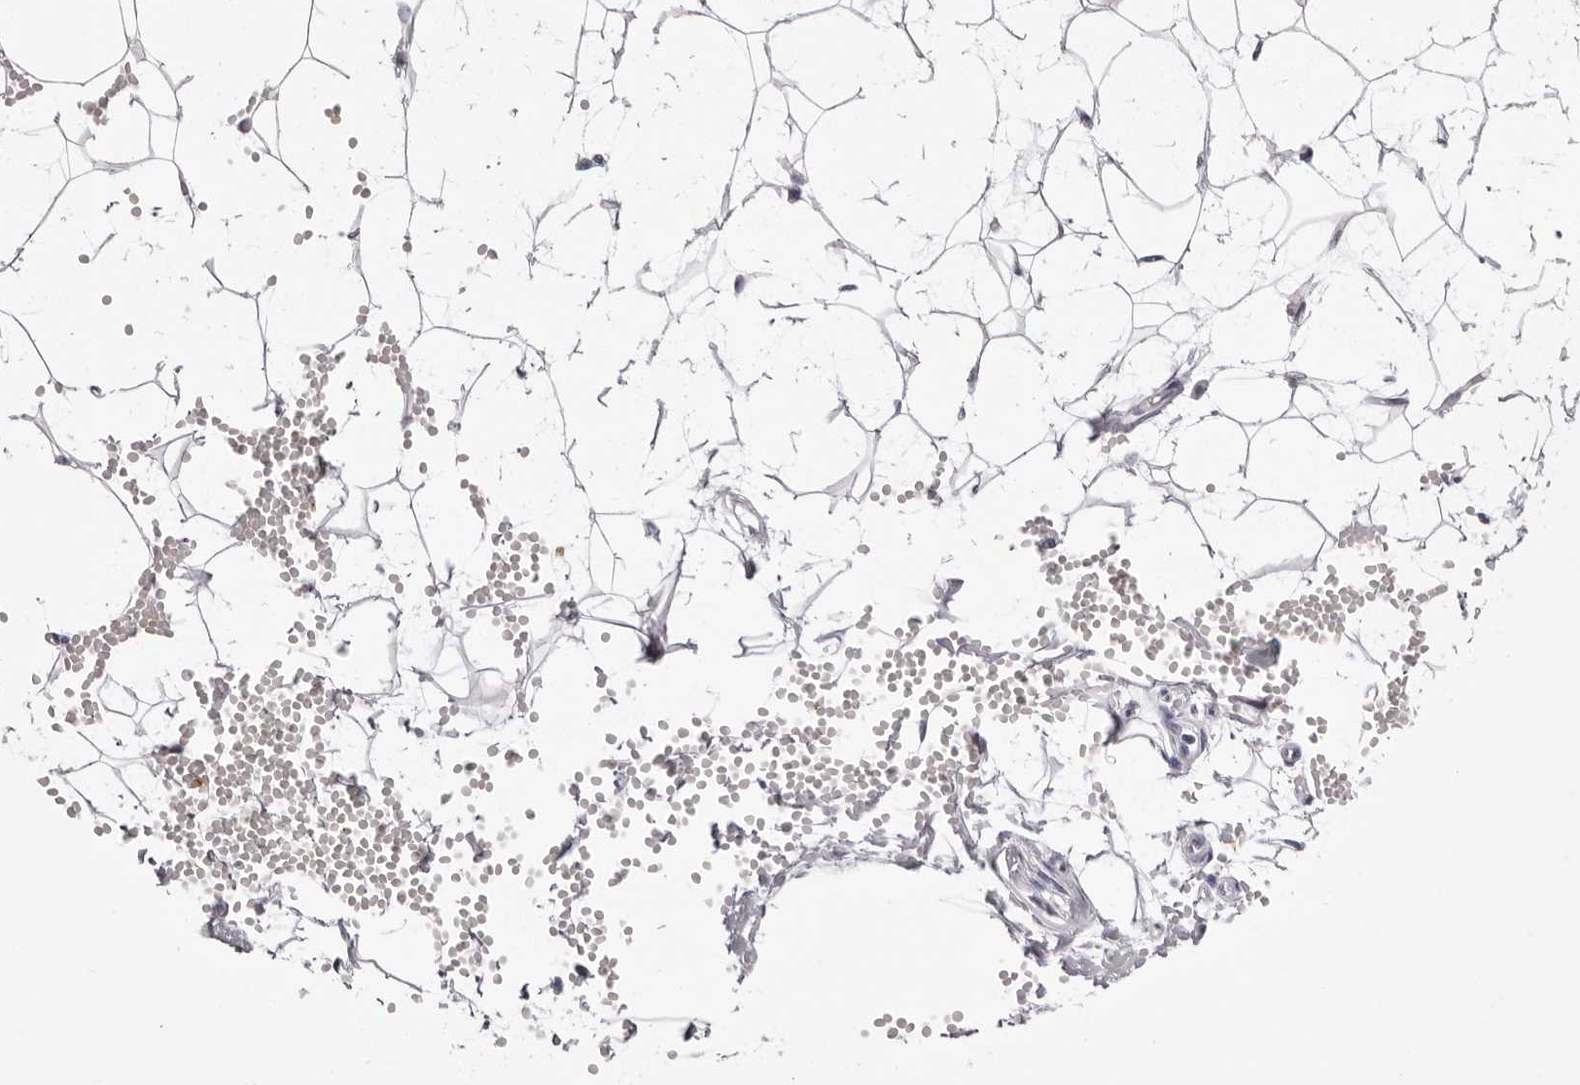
{"staining": {"intensity": "negative", "quantity": "none", "location": "none"}, "tissue": "adipose tissue", "cell_type": "Adipocytes", "image_type": "normal", "snomed": [{"axis": "morphology", "description": "Normal tissue, NOS"}, {"axis": "topography", "description": "Breast"}], "caption": "High power microscopy image of an immunohistochemistry histopathology image of unremarkable adipose tissue, revealing no significant staining in adipocytes. (DAB (3,3'-diaminobenzidine) immunohistochemistry (IHC) with hematoxylin counter stain).", "gene": "SPTA1", "patient": {"sex": "female", "age": 23}}